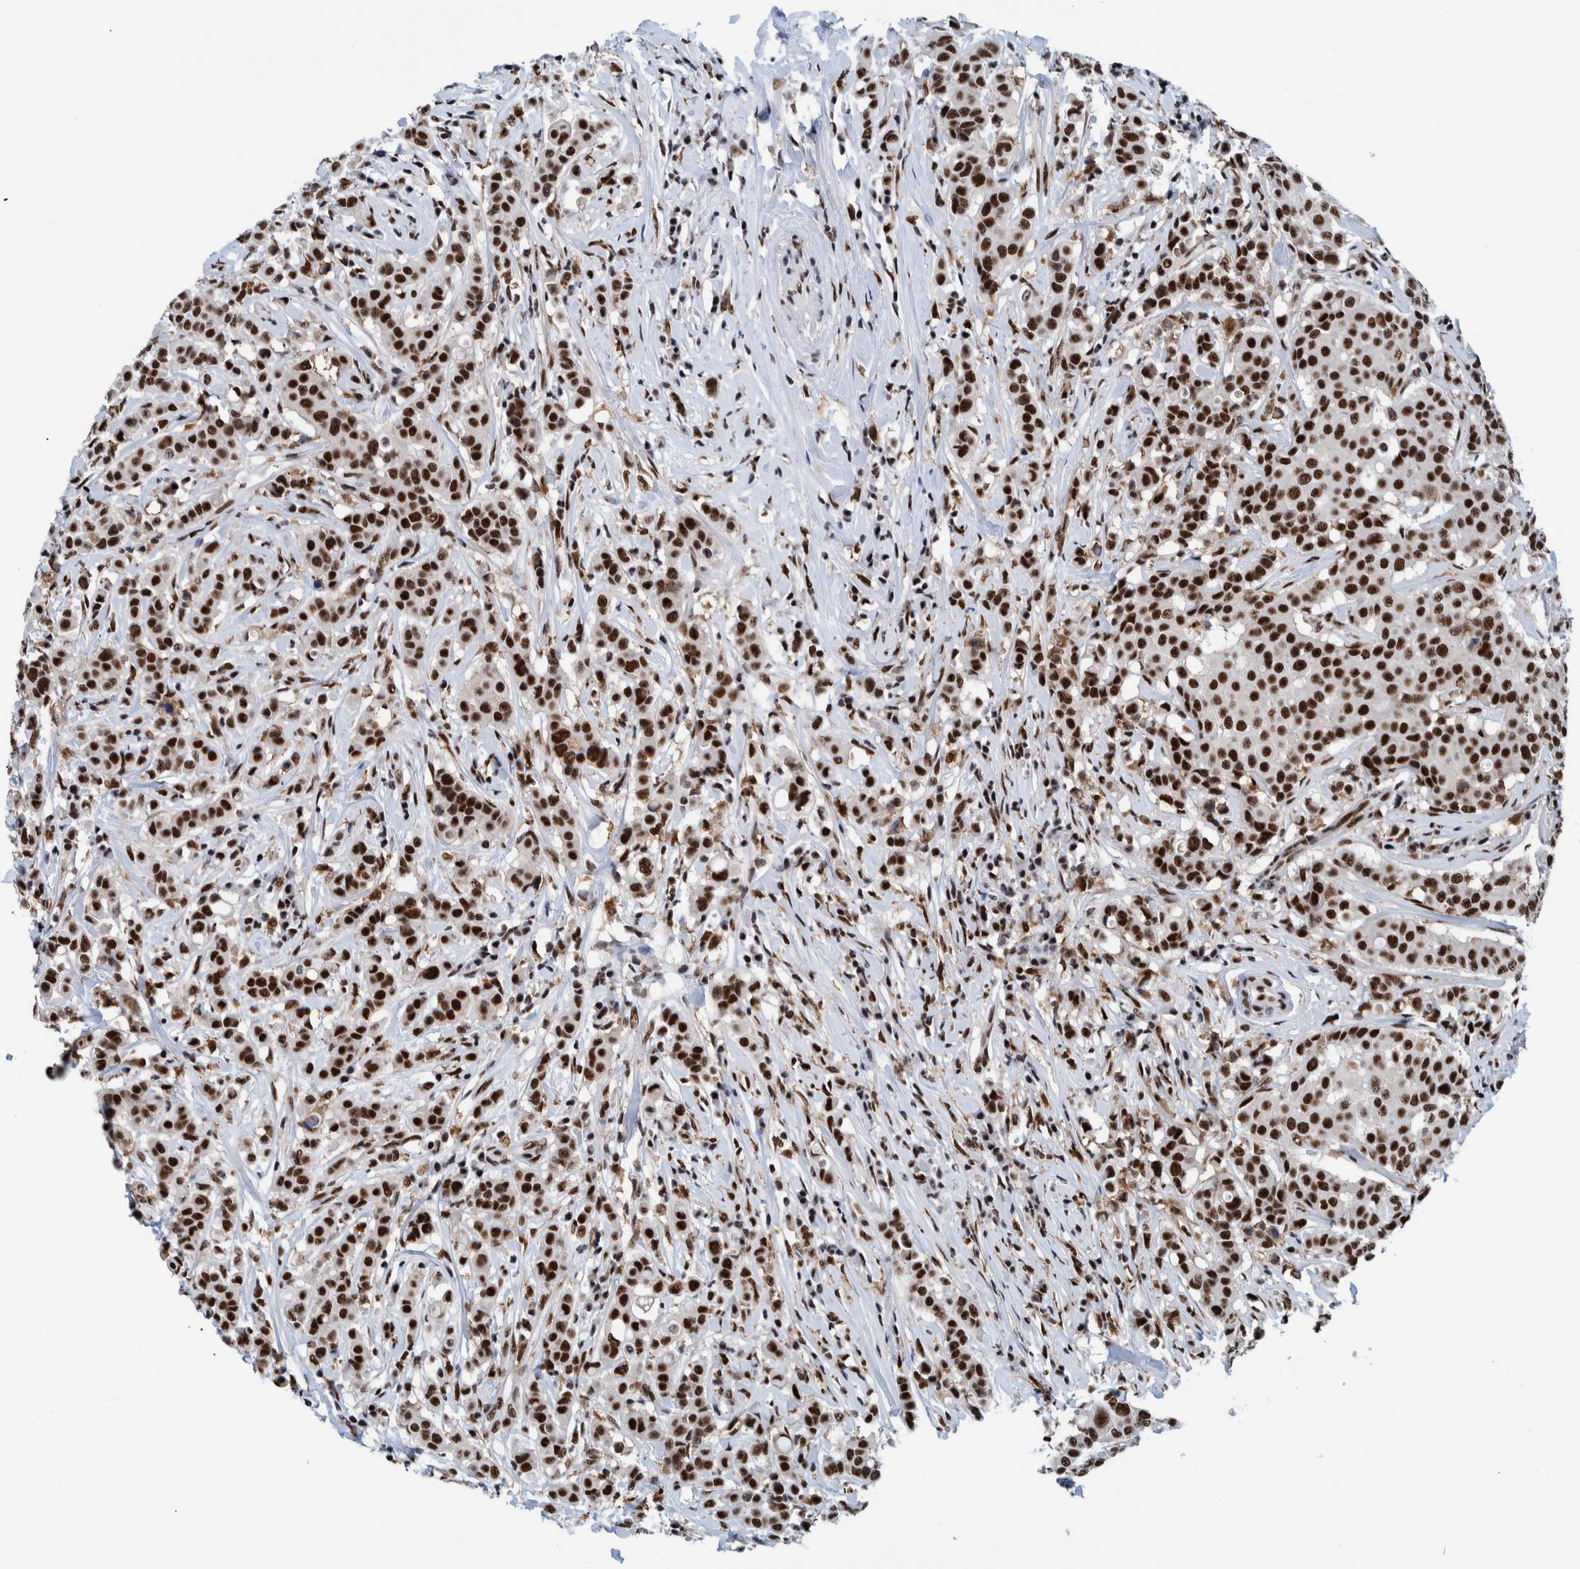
{"staining": {"intensity": "strong", "quantity": ">75%", "location": "nuclear"}, "tissue": "breast cancer", "cell_type": "Tumor cells", "image_type": "cancer", "snomed": [{"axis": "morphology", "description": "Duct carcinoma"}, {"axis": "topography", "description": "Breast"}], "caption": "Tumor cells demonstrate high levels of strong nuclear expression in approximately >75% of cells in breast intraductal carcinoma. The staining was performed using DAB to visualize the protein expression in brown, while the nuclei were stained in blue with hematoxylin (Magnification: 20x).", "gene": "EFTUD2", "patient": {"sex": "female", "age": 27}}